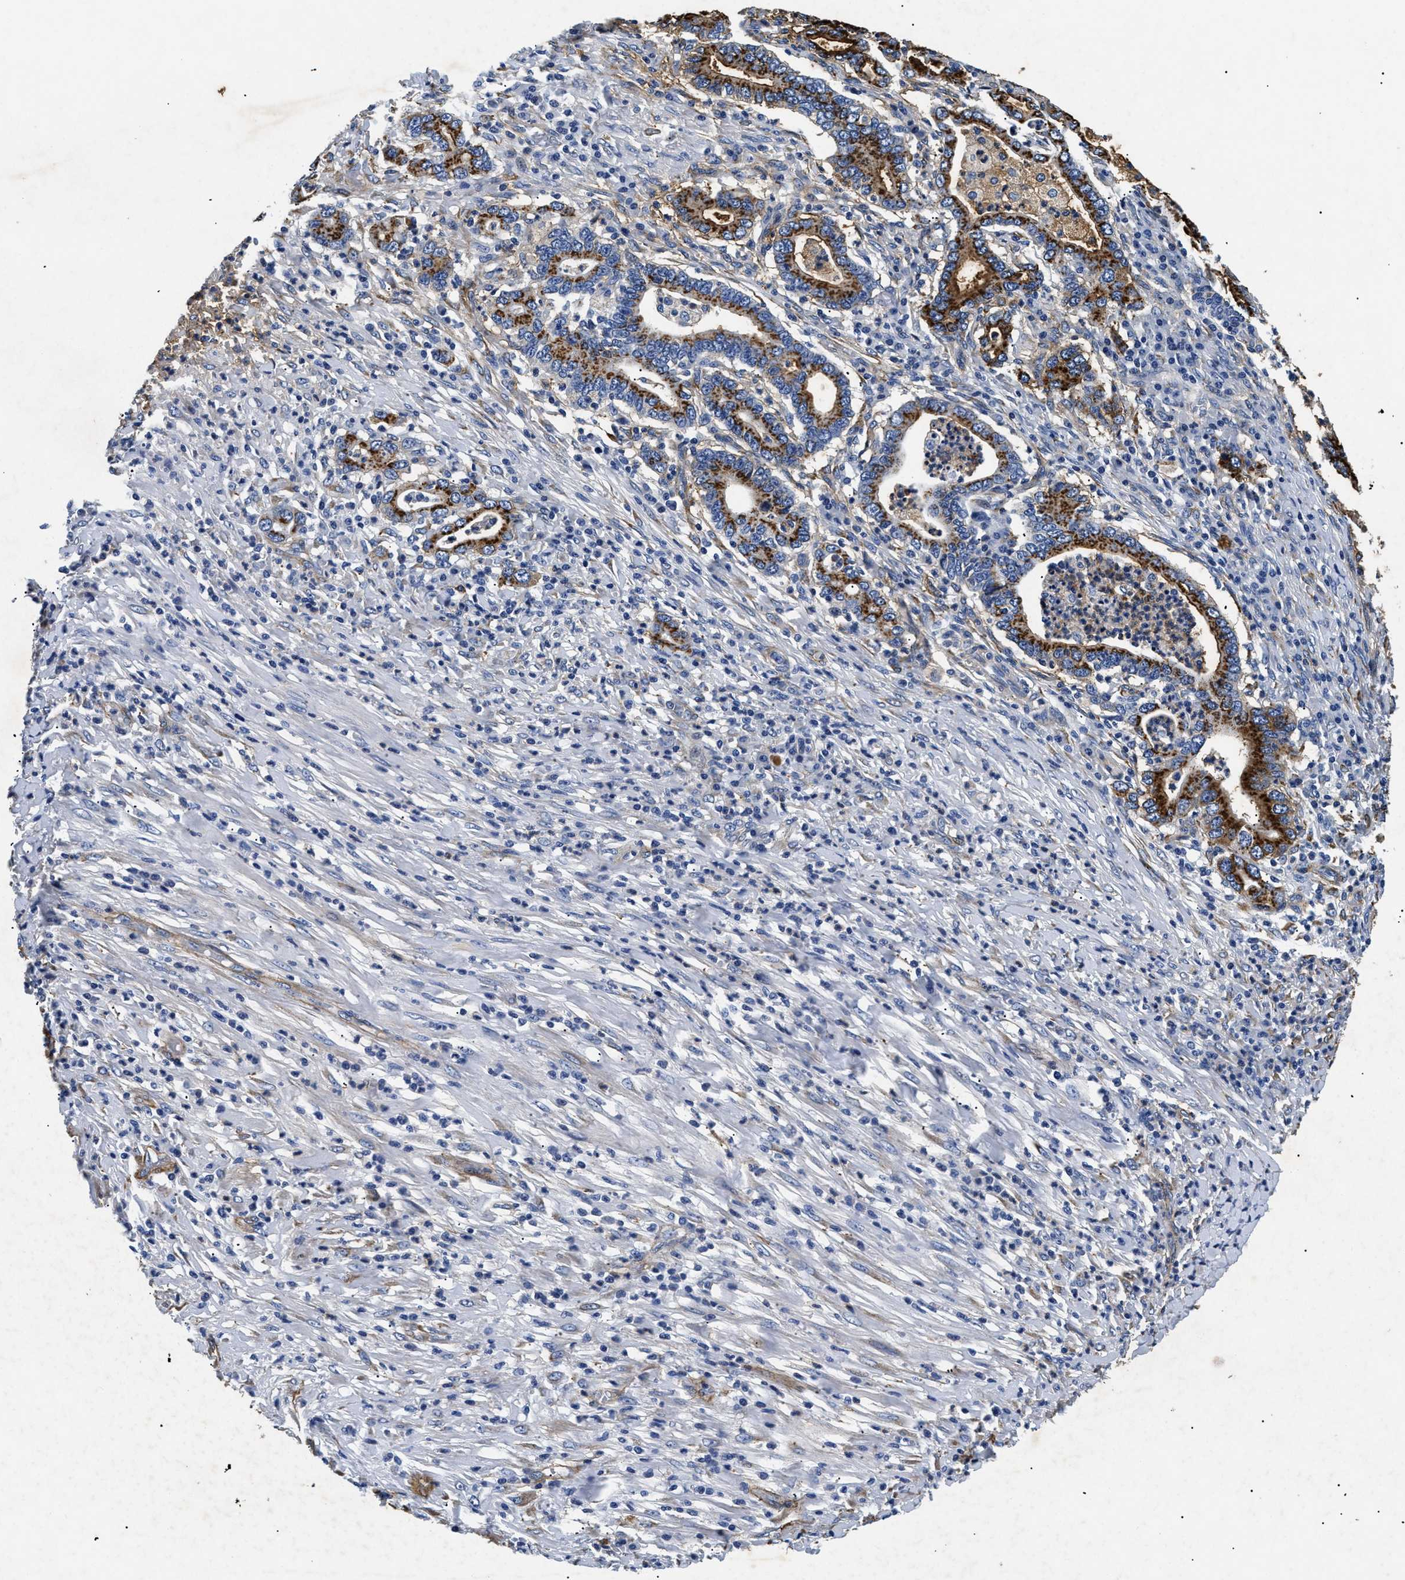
{"staining": {"intensity": "strong", "quantity": ">75%", "location": "cytoplasmic/membranous"}, "tissue": "stomach cancer", "cell_type": "Tumor cells", "image_type": "cancer", "snomed": [{"axis": "morphology", "description": "Normal tissue, NOS"}, {"axis": "morphology", "description": "Adenocarcinoma, NOS"}, {"axis": "topography", "description": "Esophagus"}, {"axis": "topography", "description": "Stomach, upper"}, {"axis": "topography", "description": "Peripheral nerve tissue"}], "caption": "The photomicrograph reveals immunohistochemical staining of stomach cancer (adenocarcinoma). There is strong cytoplasmic/membranous positivity is identified in approximately >75% of tumor cells.", "gene": "LAMA3", "patient": {"sex": "male", "age": 62}}